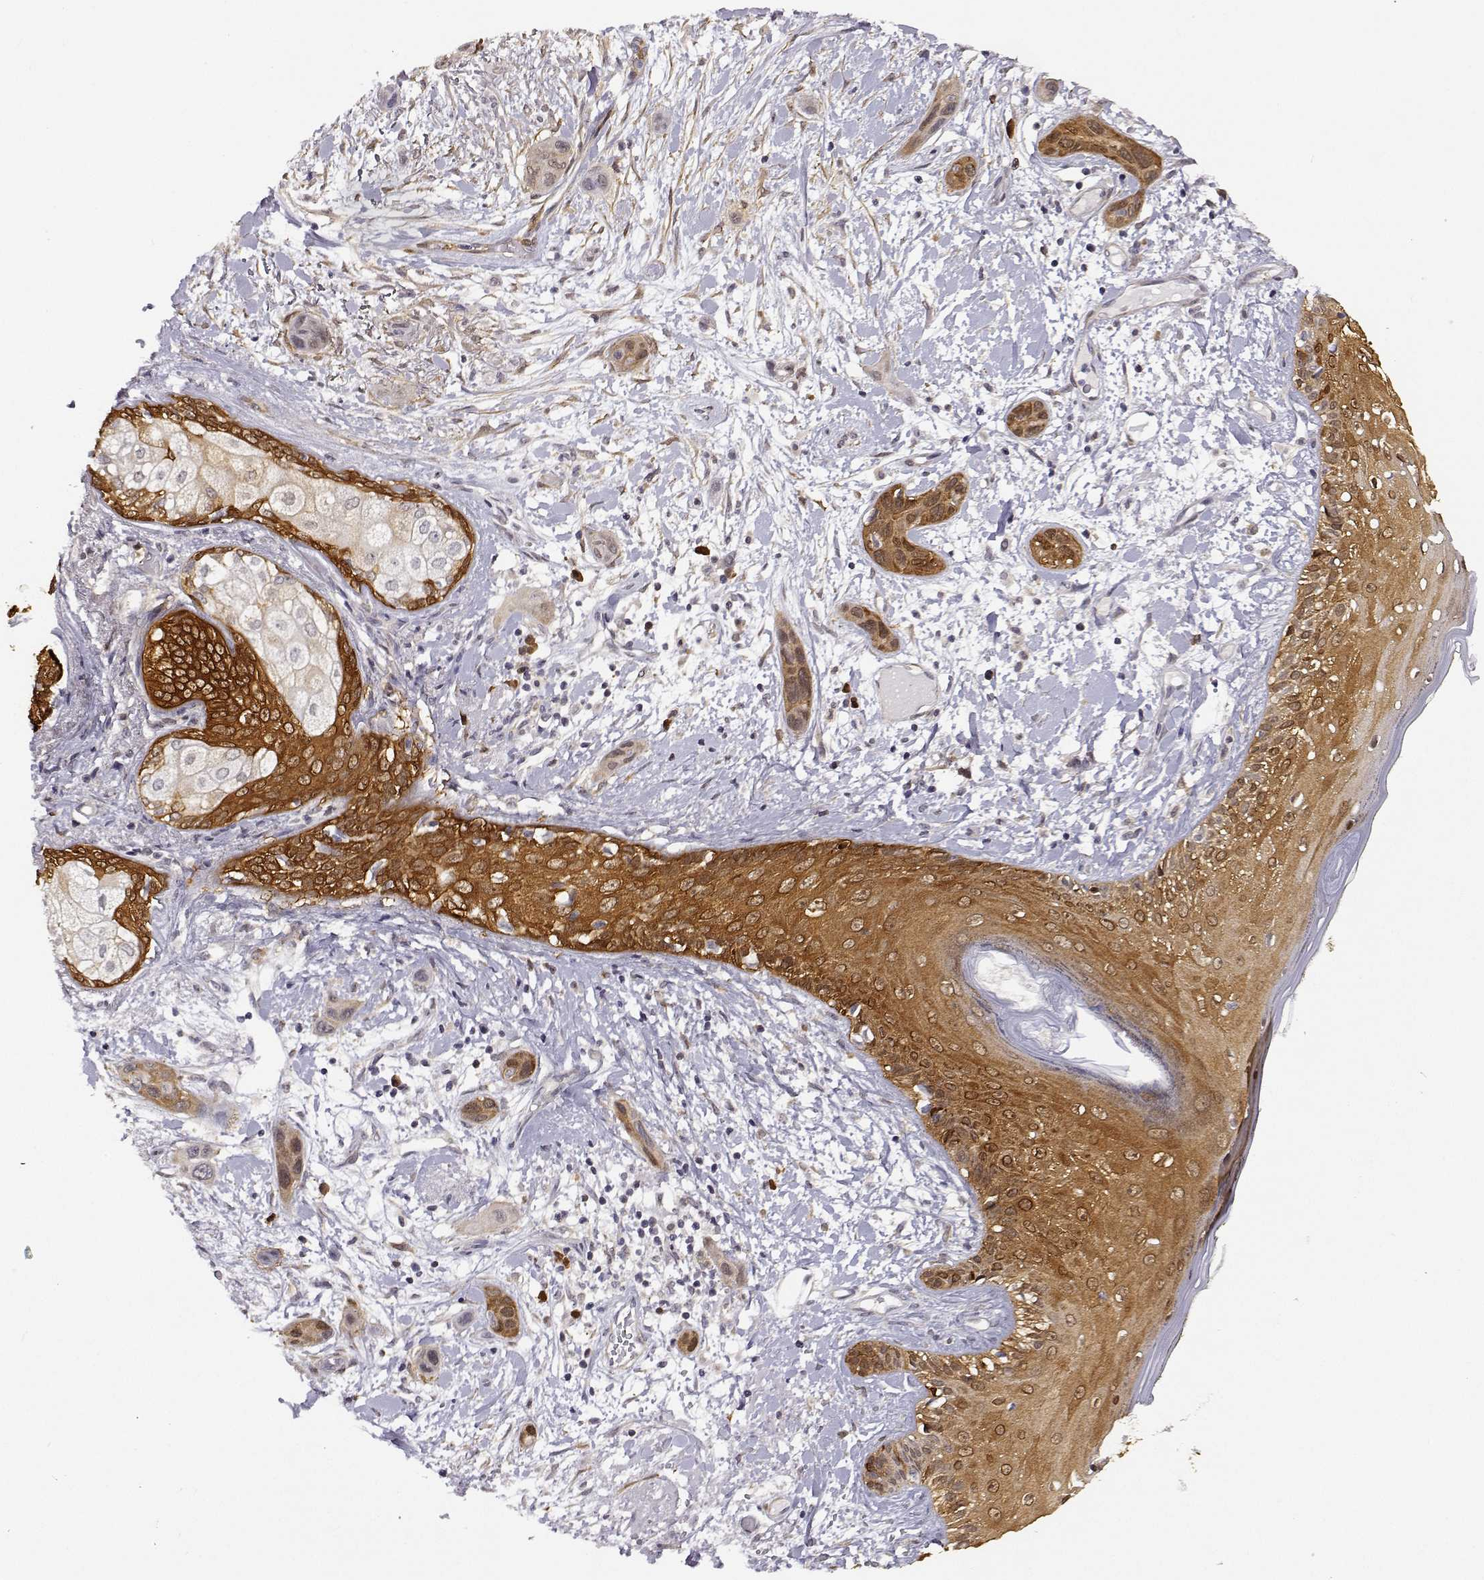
{"staining": {"intensity": "weak", "quantity": "<25%", "location": "cytoplasmic/membranous"}, "tissue": "skin cancer", "cell_type": "Tumor cells", "image_type": "cancer", "snomed": [{"axis": "morphology", "description": "Squamous cell carcinoma, NOS"}, {"axis": "topography", "description": "Skin"}], "caption": "Immunohistochemistry (IHC) of skin cancer (squamous cell carcinoma) shows no staining in tumor cells.", "gene": "PHGDH", "patient": {"sex": "male", "age": 79}}